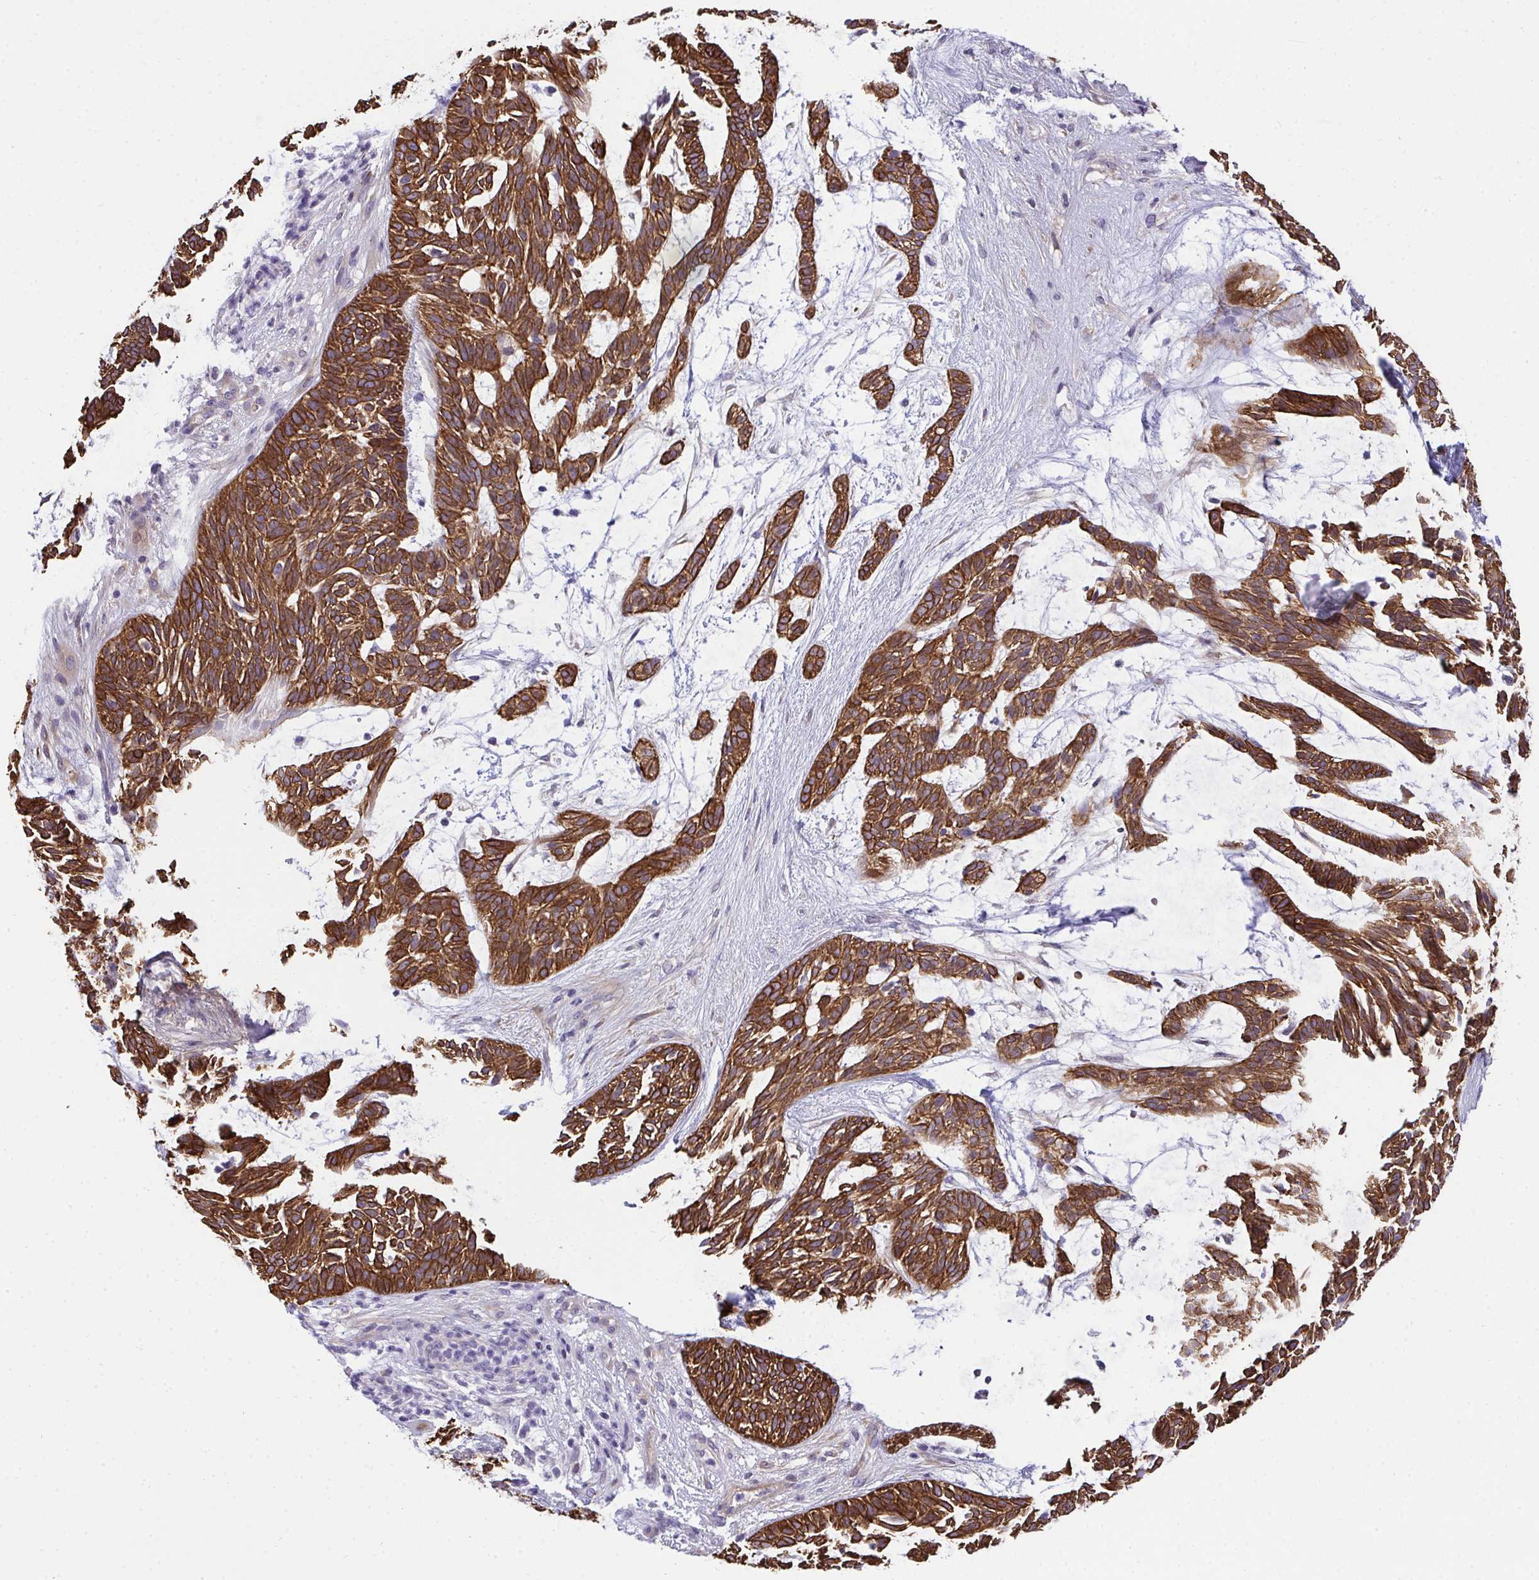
{"staining": {"intensity": "strong", "quantity": ">75%", "location": "cytoplasmic/membranous"}, "tissue": "skin cancer", "cell_type": "Tumor cells", "image_type": "cancer", "snomed": [{"axis": "morphology", "description": "Basal cell carcinoma"}, {"axis": "topography", "description": "Skin"}, {"axis": "topography", "description": "Skin, foot"}], "caption": "Immunohistochemistry (IHC) (DAB (3,3'-diaminobenzidine)) staining of human skin cancer (basal cell carcinoma) displays strong cytoplasmic/membranous protein positivity in approximately >75% of tumor cells. The staining was performed using DAB to visualize the protein expression in brown, while the nuclei were stained in blue with hematoxylin (Magnification: 20x).", "gene": "AK5", "patient": {"sex": "female", "age": 77}}